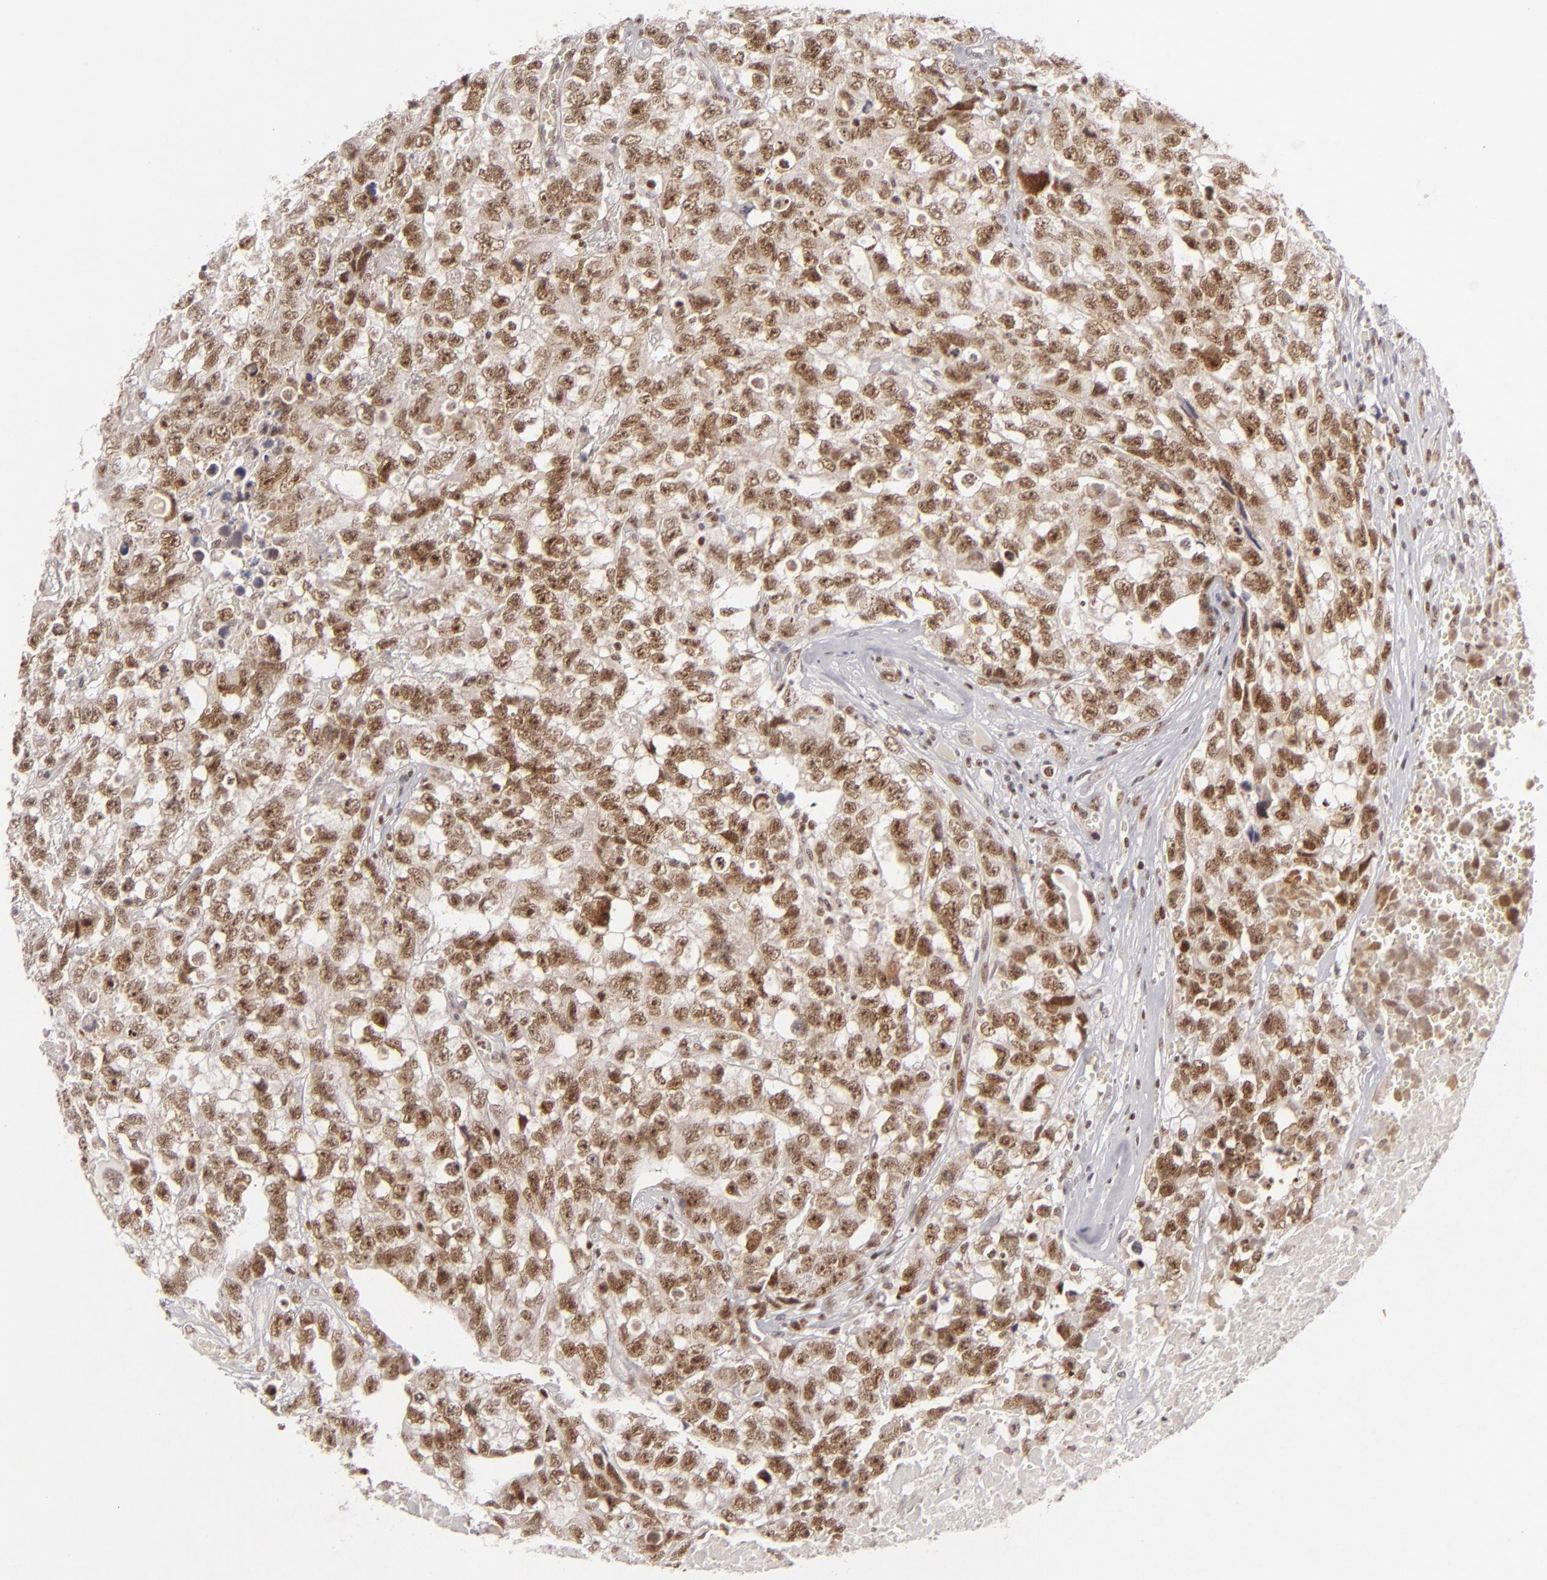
{"staining": {"intensity": "strong", "quantity": ">75%", "location": "nuclear"}, "tissue": "testis cancer", "cell_type": "Tumor cells", "image_type": "cancer", "snomed": [{"axis": "morphology", "description": "Carcinoma, Embryonal, NOS"}, {"axis": "topography", "description": "Testis"}], "caption": "The histopathology image displays staining of testis cancer (embryonal carcinoma), revealing strong nuclear protein staining (brown color) within tumor cells. The protein is stained brown, and the nuclei are stained in blue (DAB IHC with brightfield microscopy, high magnification).", "gene": "FEN1", "patient": {"sex": "male", "age": 31}}